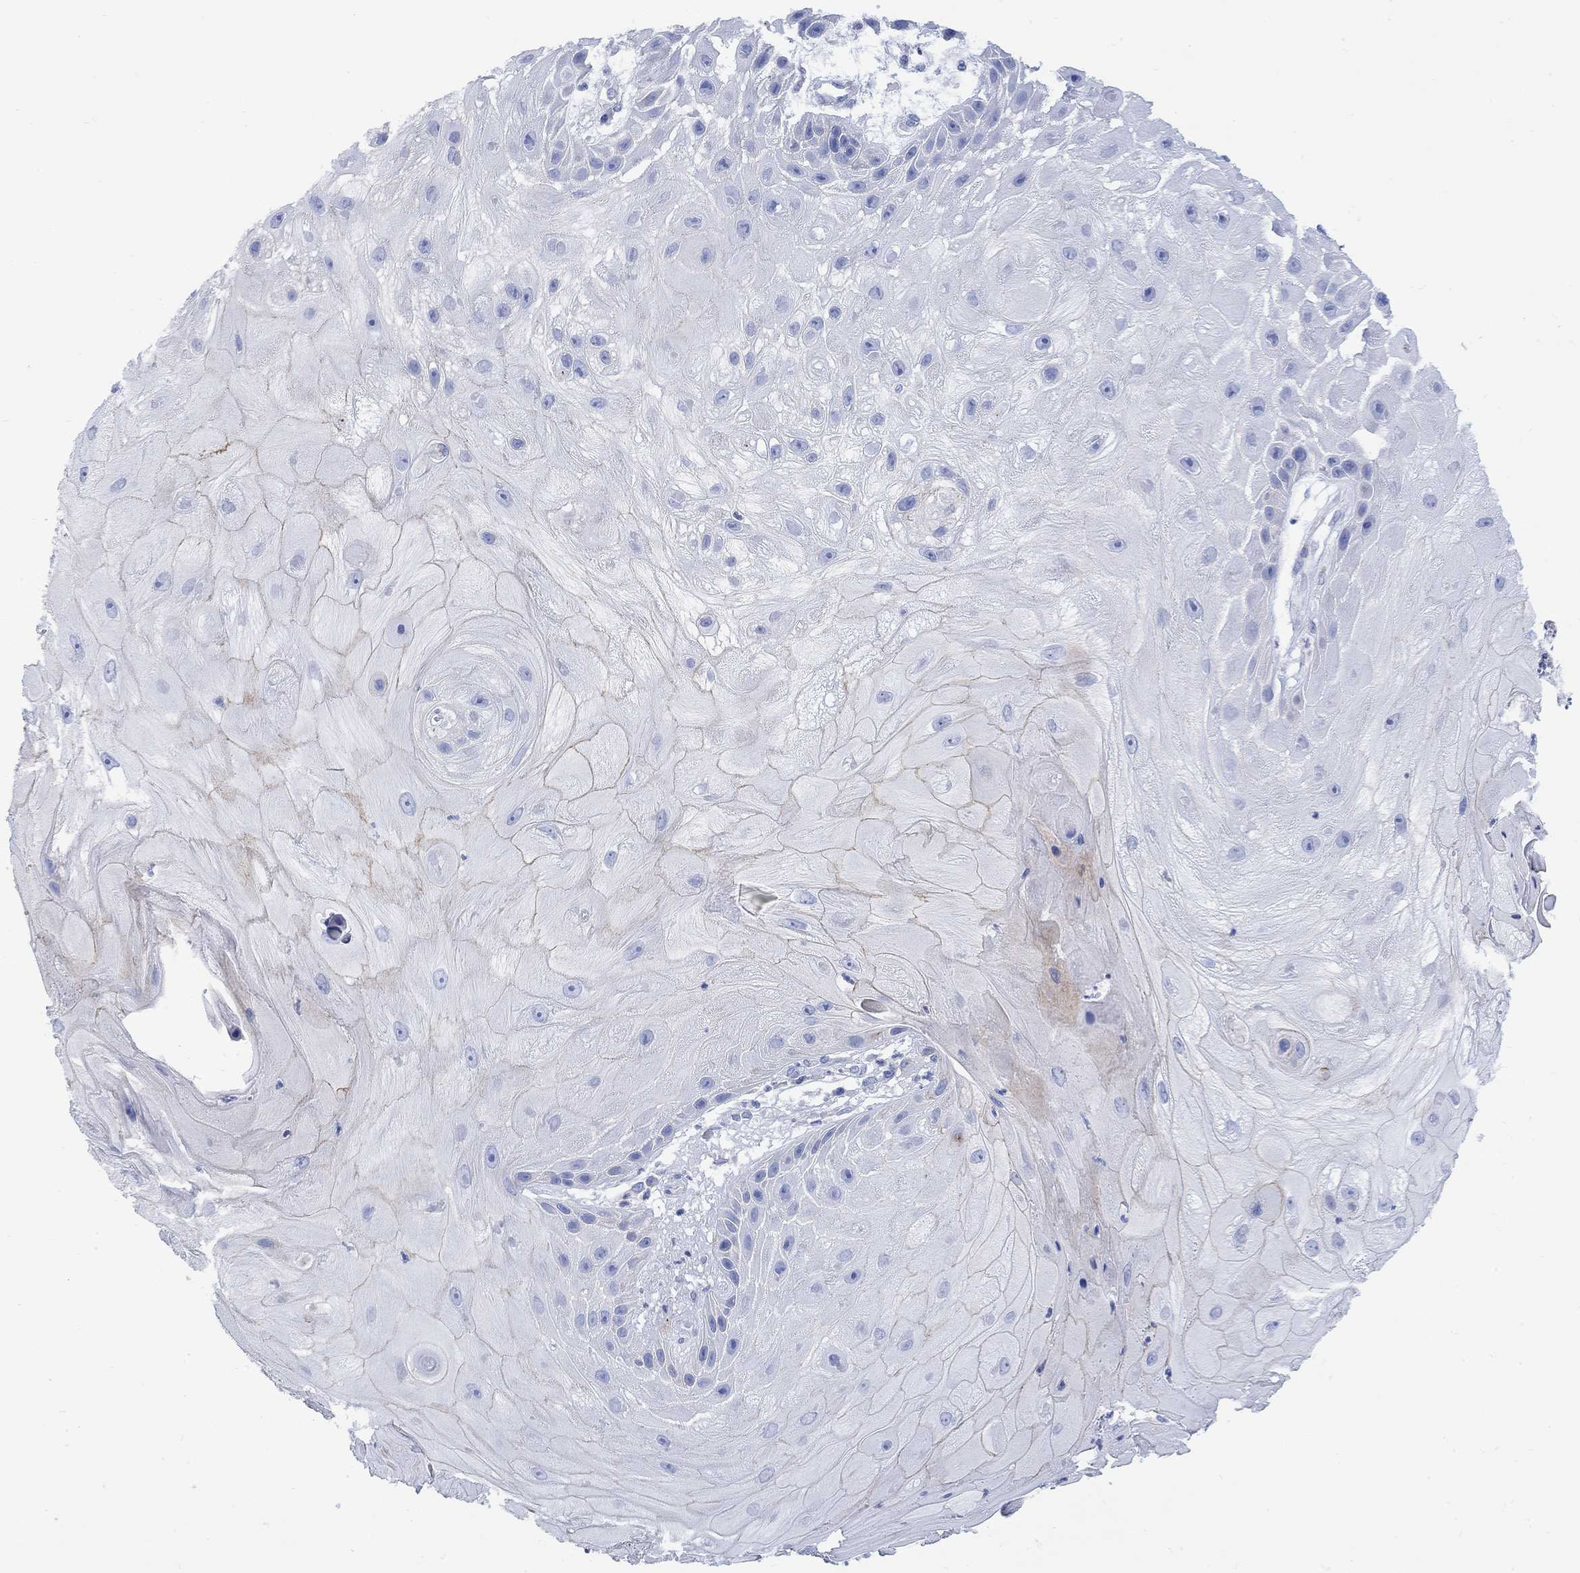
{"staining": {"intensity": "weak", "quantity": "<25%", "location": "cytoplasmic/membranous"}, "tissue": "skin cancer", "cell_type": "Tumor cells", "image_type": "cancer", "snomed": [{"axis": "morphology", "description": "Normal tissue, NOS"}, {"axis": "morphology", "description": "Squamous cell carcinoma, NOS"}, {"axis": "topography", "description": "Skin"}], "caption": "Skin cancer was stained to show a protein in brown. There is no significant positivity in tumor cells. The staining was performed using DAB (3,3'-diaminobenzidine) to visualize the protein expression in brown, while the nuclei were stained in blue with hematoxylin (Magnification: 20x).", "gene": "MYL1", "patient": {"sex": "male", "age": 79}}